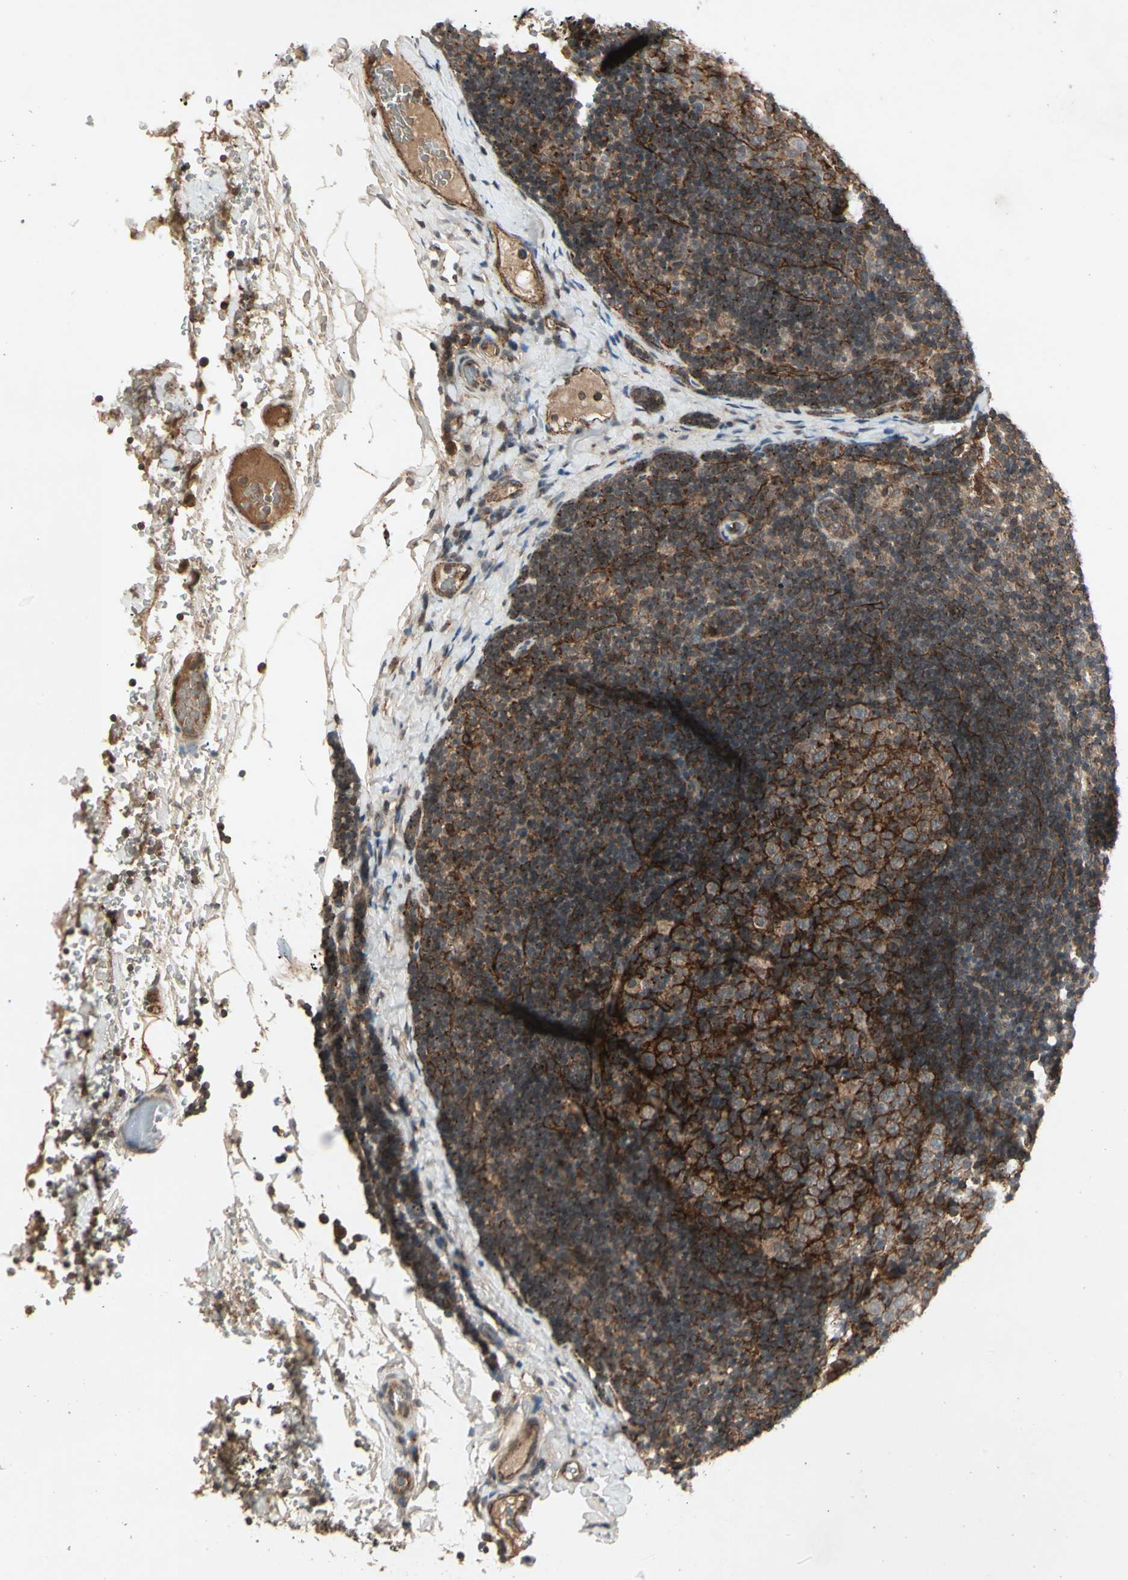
{"staining": {"intensity": "moderate", "quantity": ">75%", "location": "cytoplasmic/membranous"}, "tissue": "lymph node", "cell_type": "Germinal center cells", "image_type": "normal", "snomed": [{"axis": "morphology", "description": "Normal tissue, NOS"}, {"axis": "topography", "description": "Lymph node"}], "caption": "Protein analysis of normal lymph node reveals moderate cytoplasmic/membranous positivity in approximately >75% of germinal center cells. The protein is stained brown, and the nuclei are stained in blue (DAB (3,3'-diaminobenzidine) IHC with brightfield microscopy, high magnification).", "gene": "FLOT1", "patient": {"sex": "female", "age": 14}}